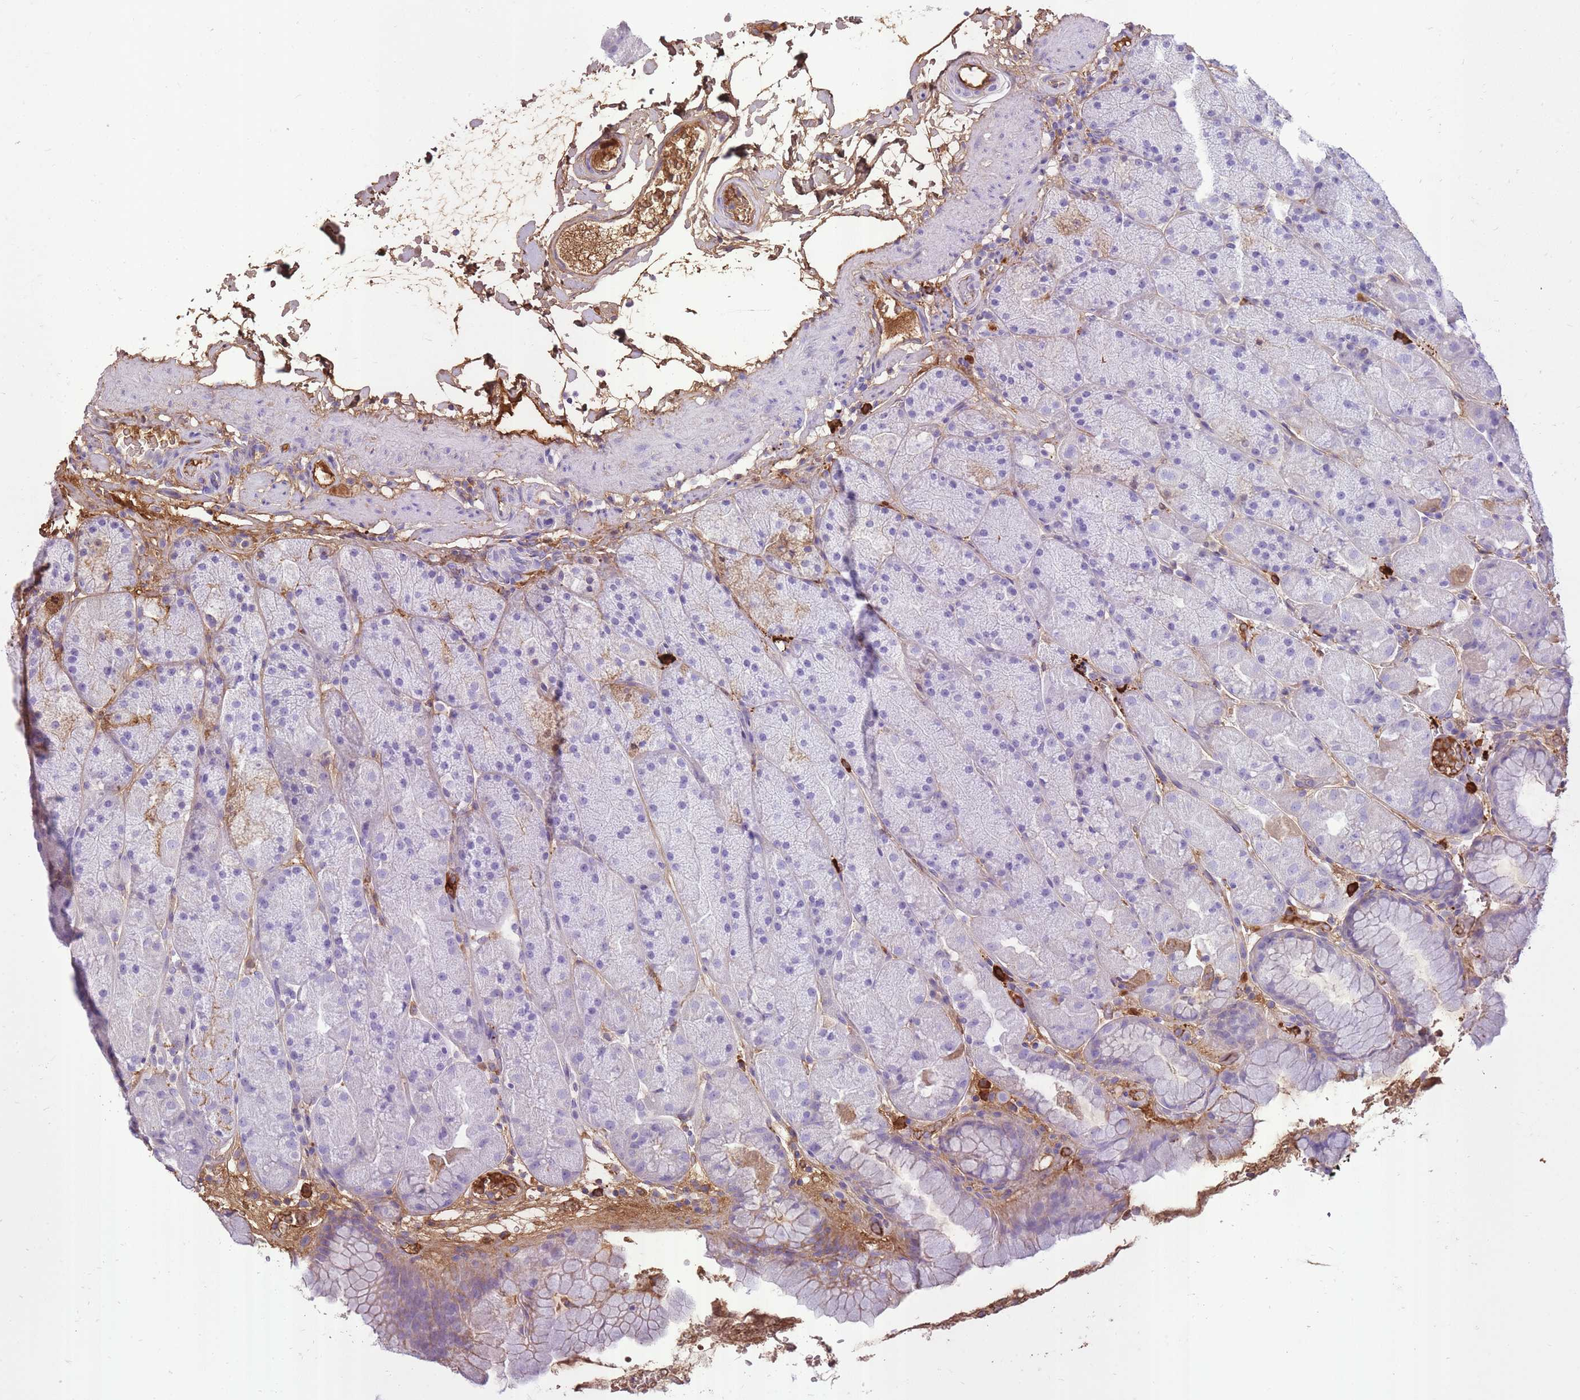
{"staining": {"intensity": "negative", "quantity": "none", "location": "none"}, "tissue": "stomach", "cell_type": "Glandular cells", "image_type": "normal", "snomed": [{"axis": "morphology", "description": "Normal tissue, NOS"}, {"axis": "topography", "description": "Stomach, upper"}, {"axis": "topography", "description": "Stomach, lower"}], "caption": "Immunohistochemistry image of benign human stomach stained for a protein (brown), which demonstrates no positivity in glandular cells.", "gene": "IGKV1", "patient": {"sex": "male", "age": 67}}